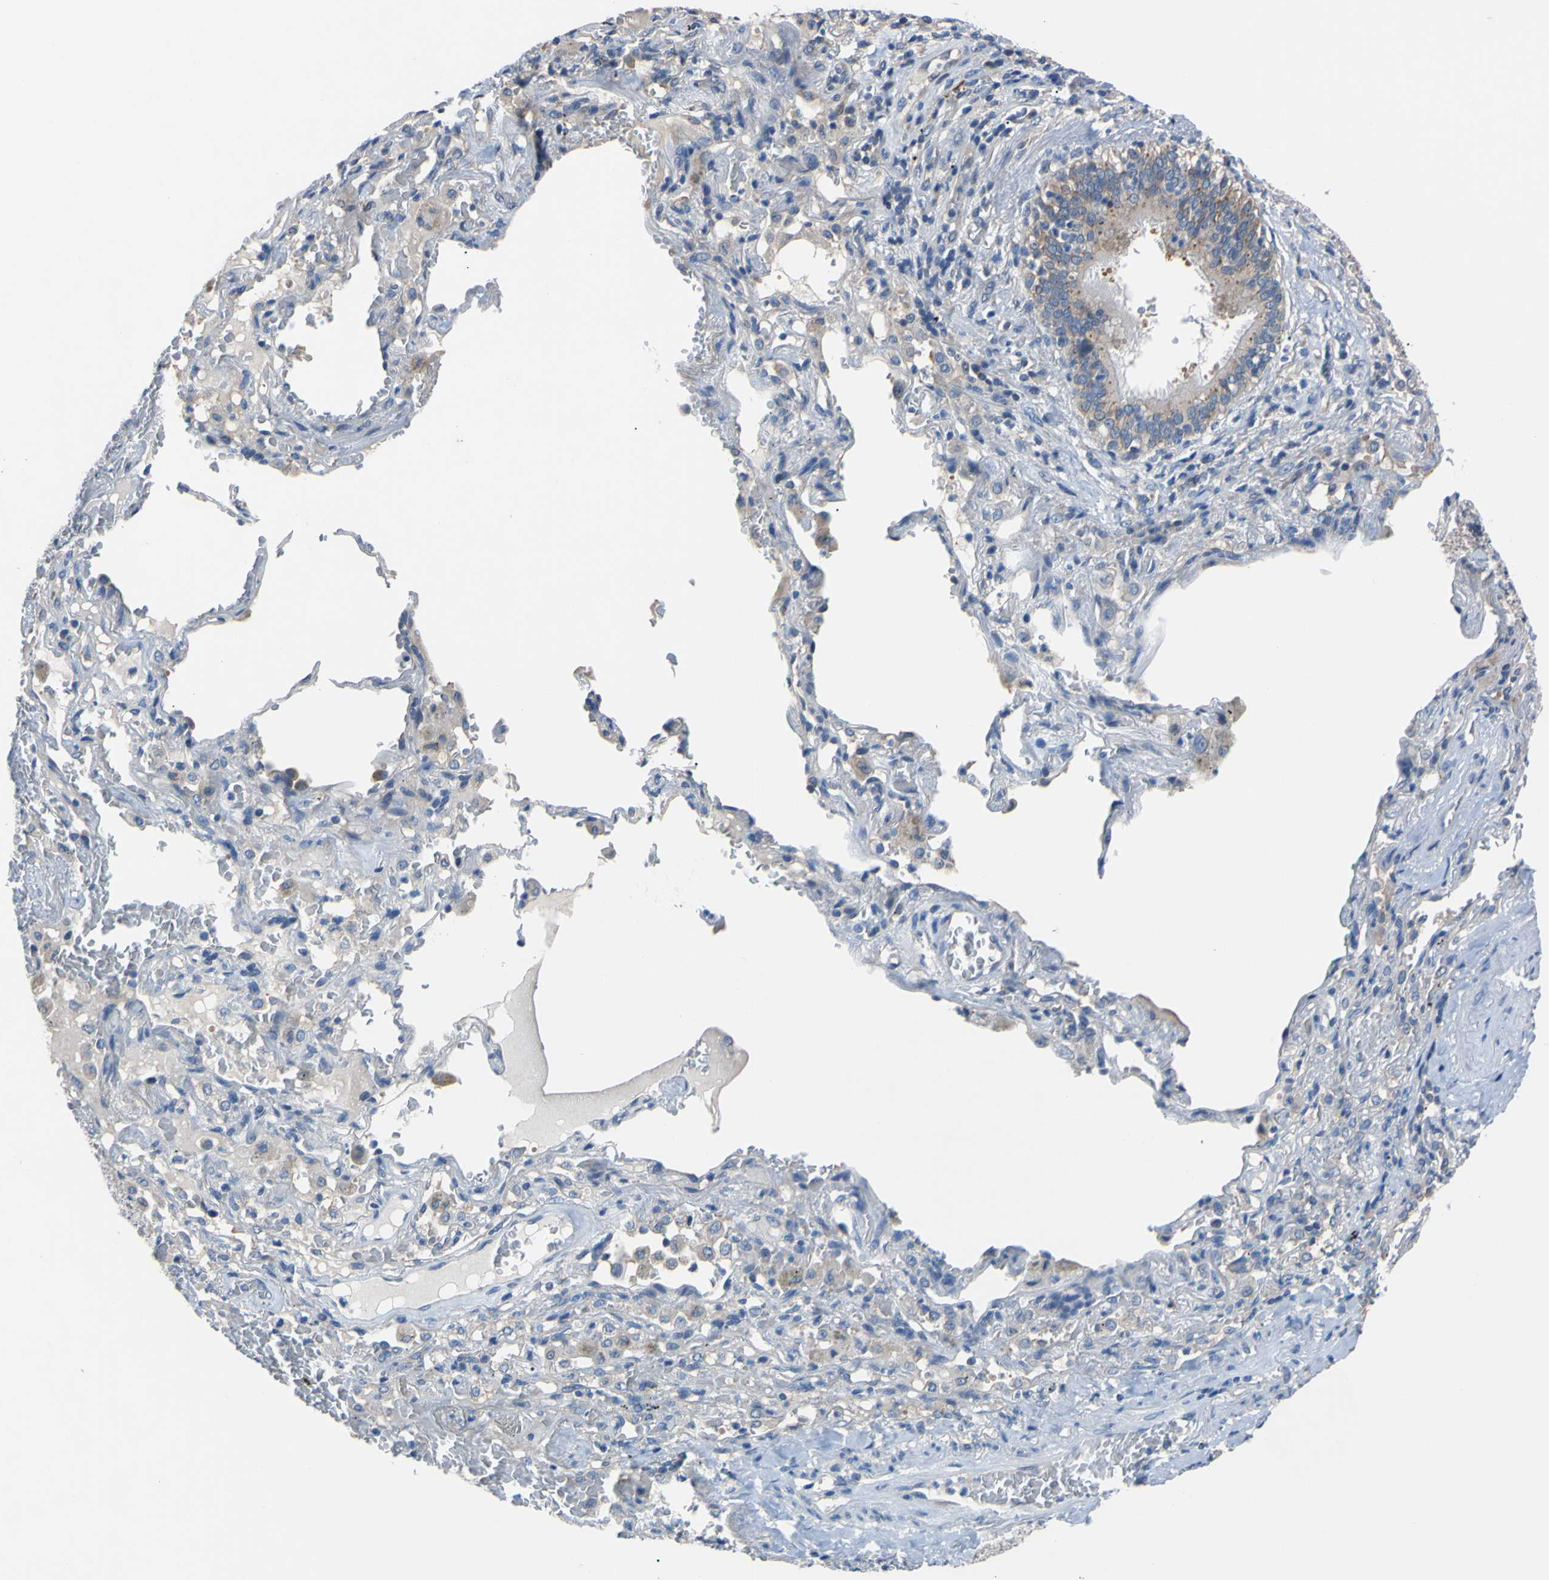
{"staining": {"intensity": "weak", "quantity": "25%-75%", "location": "cytoplasmic/membranous"}, "tissue": "lung cancer", "cell_type": "Tumor cells", "image_type": "cancer", "snomed": [{"axis": "morphology", "description": "Squamous cell carcinoma, NOS"}, {"axis": "topography", "description": "Lung"}], "caption": "Tumor cells display low levels of weak cytoplasmic/membranous expression in approximately 25%-75% of cells in human lung cancer (squamous cell carcinoma).", "gene": "RARS1", "patient": {"sex": "male", "age": 57}}